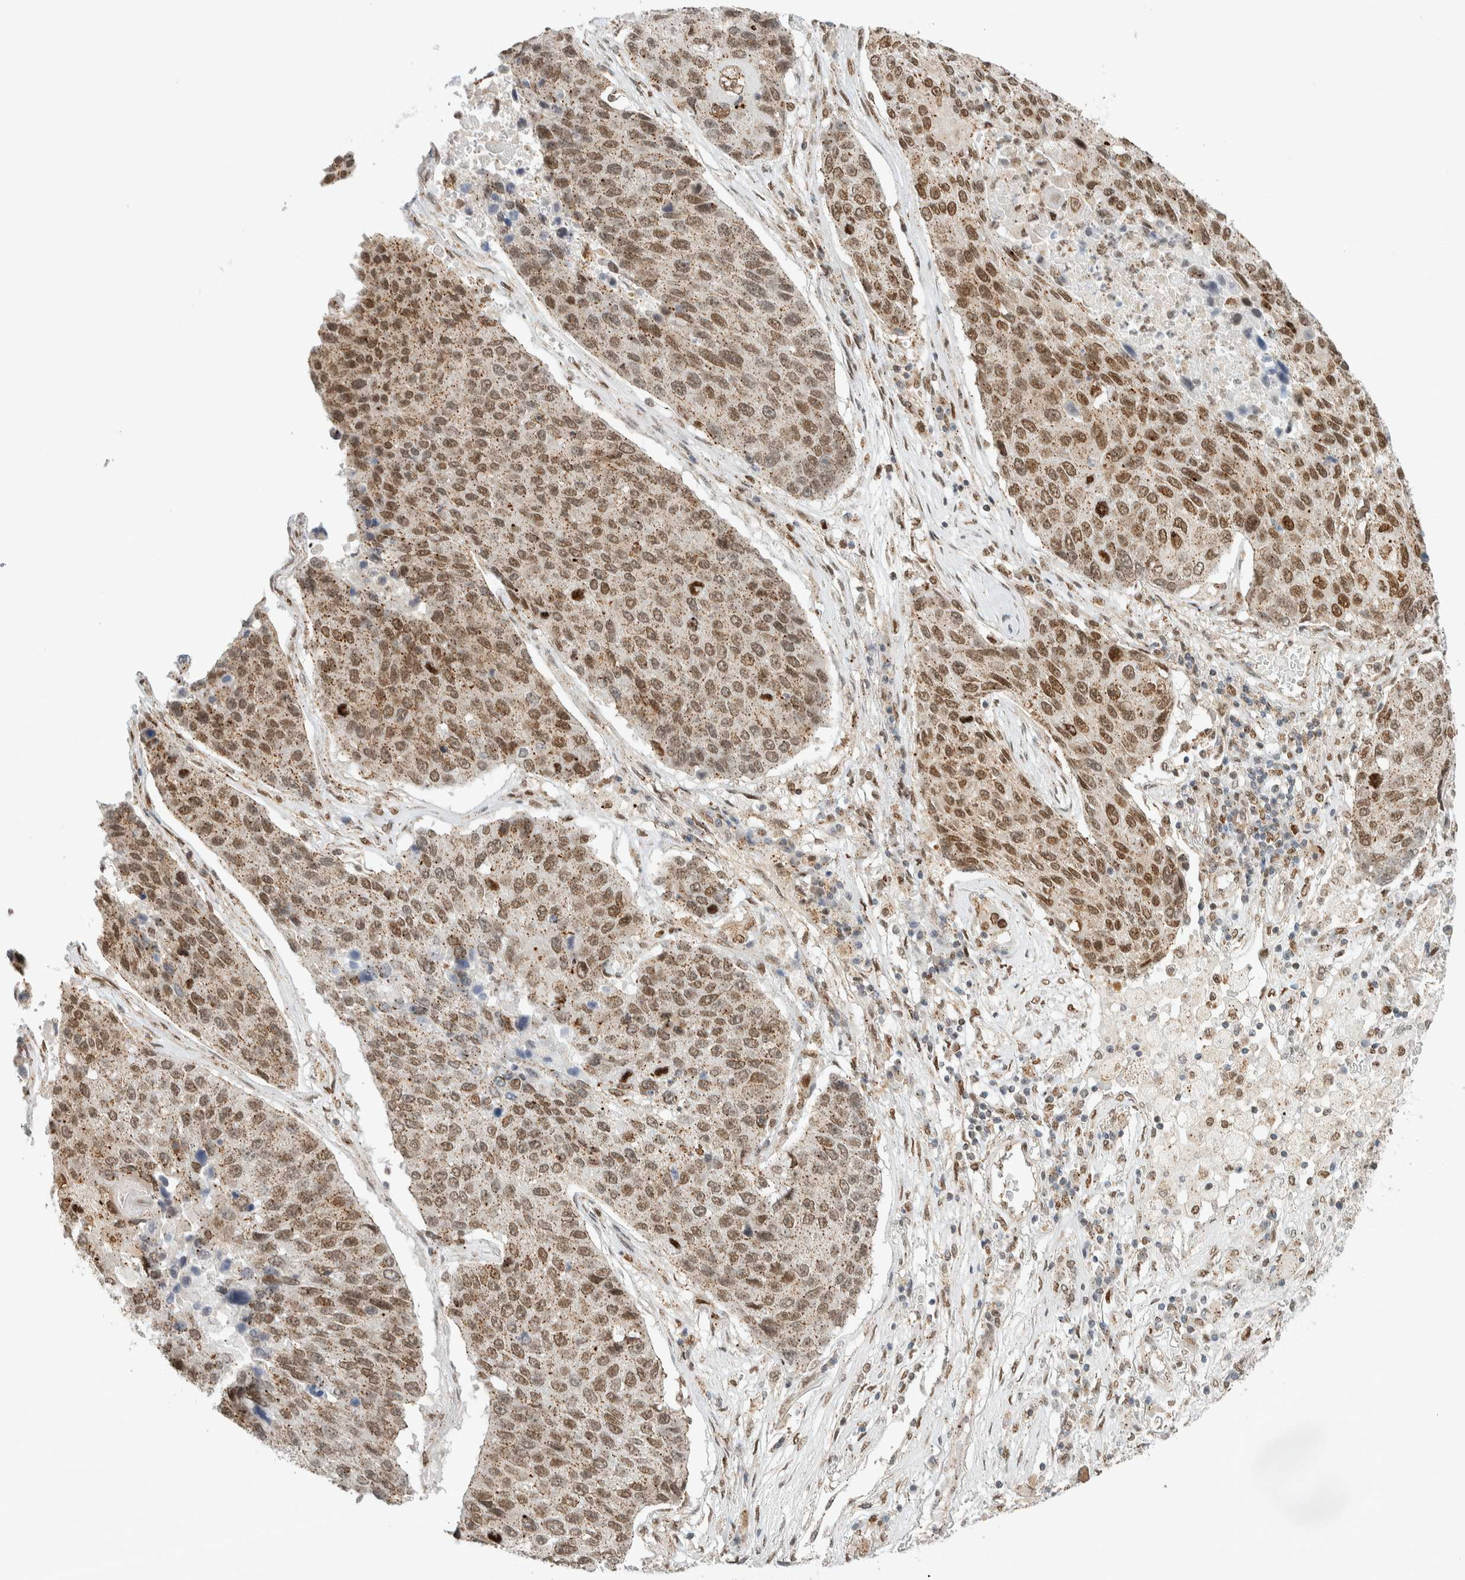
{"staining": {"intensity": "moderate", "quantity": ">75%", "location": "cytoplasmic/membranous,nuclear"}, "tissue": "lung cancer", "cell_type": "Tumor cells", "image_type": "cancer", "snomed": [{"axis": "morphology", "description": "Squamous cell carcinoma, NOS"}, {"axis": "topography", "description": "Lung"}], "caption": "Lung cancer stained with DAB (3,3'-diaminobenzidine) IHC exhibits medium levels of moderate cytoplasmic/membranous and nuclear expression in approximately >75% of tumor cells. The staining was performed using DAB (3,3'-diaminobenzidine), with brown indicating positive protein expression. Nuclei are stained blue with hematoxylin.", "gene": "TFE3", "patient": {"sex": "male", "age": 61}}